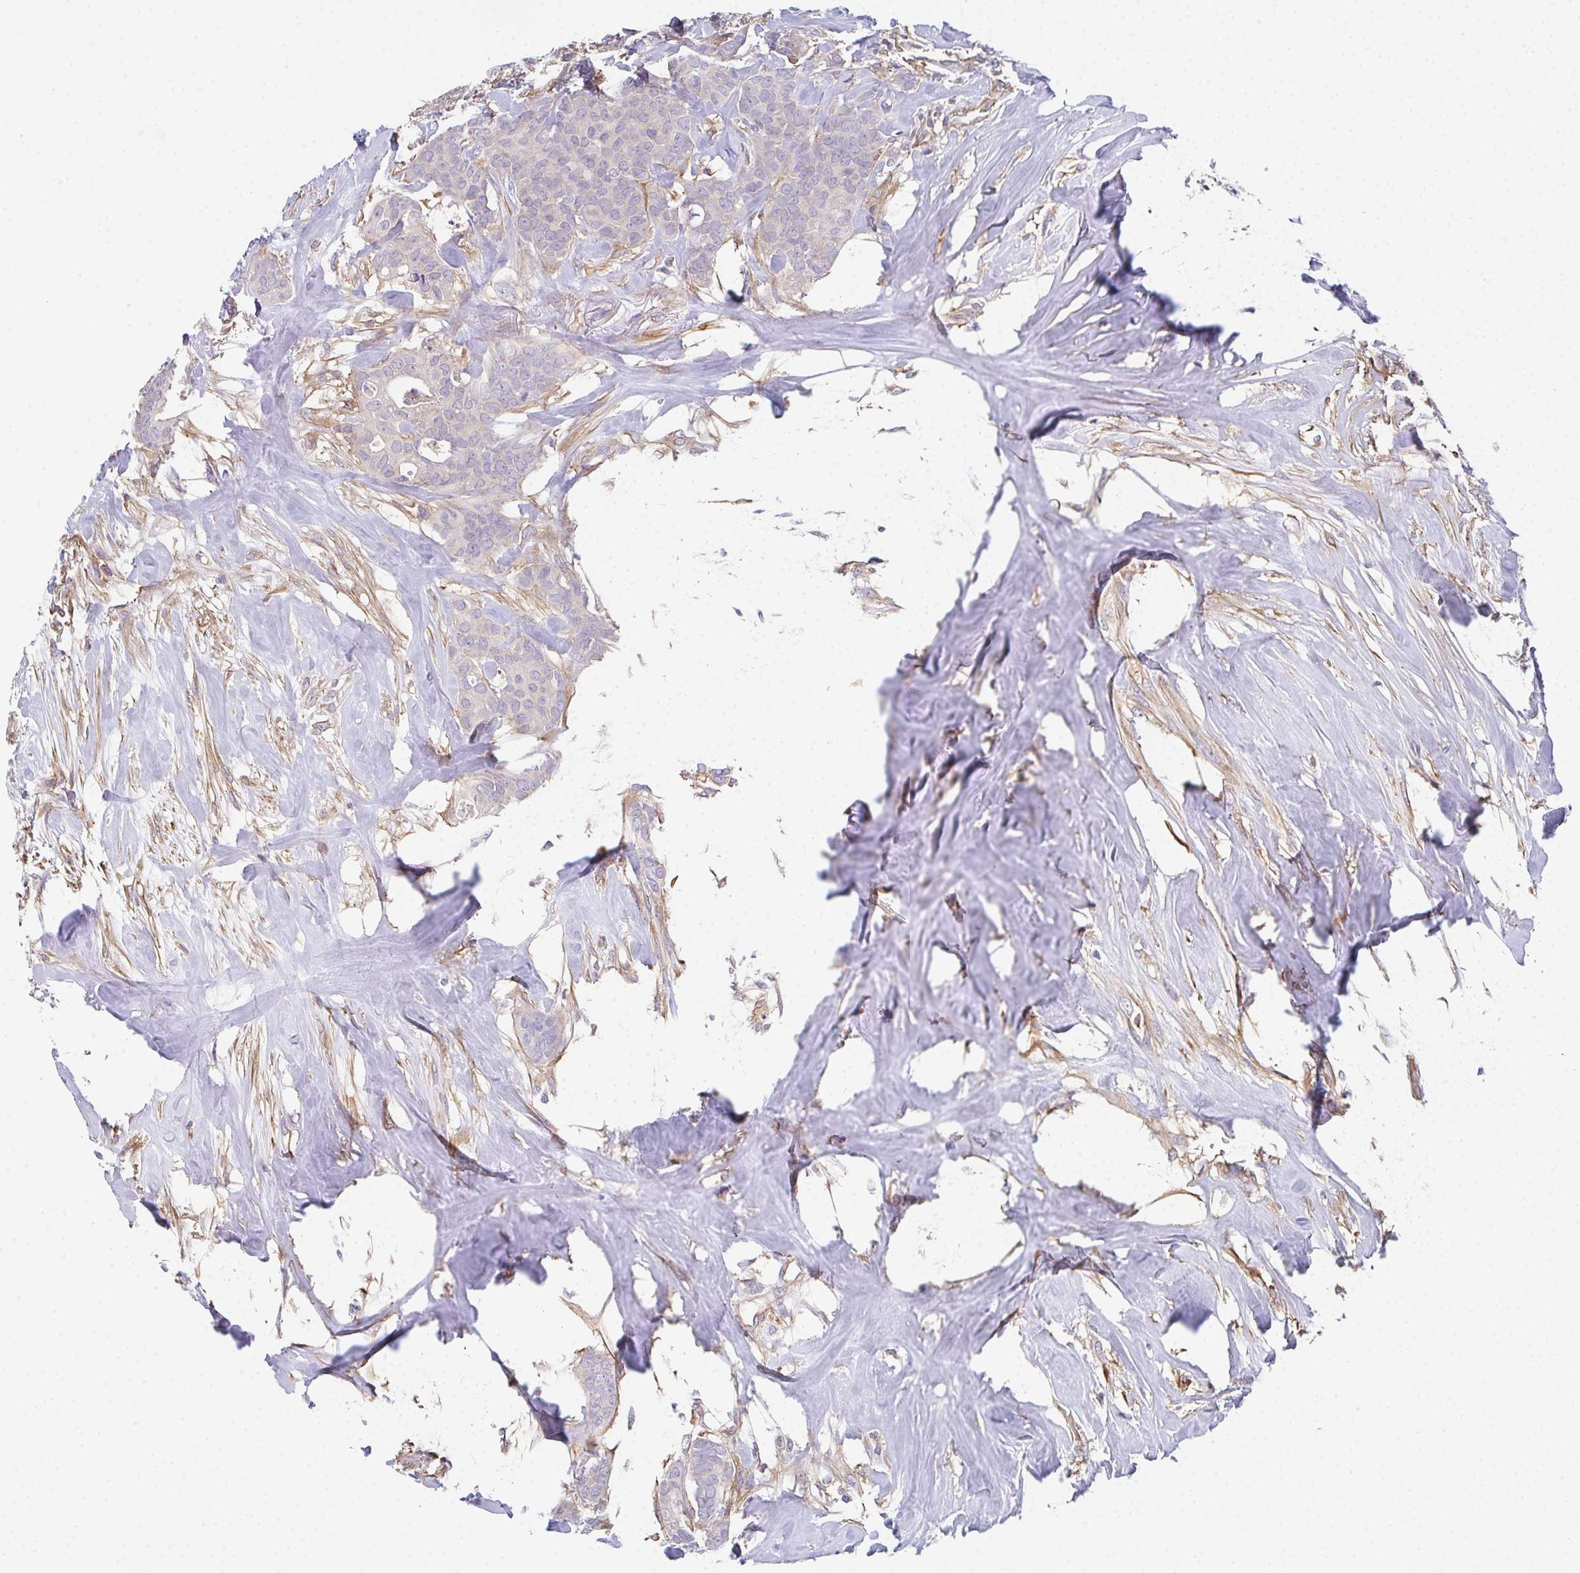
{"staining": {"intensity": "negative", "quantity": "none", "location": "none"}, "tissue": "breast cancer", "cell_type": "Tumor cells", "image_type": "cancer", "snomed": [{"axis": "morphology", "description": "Duct carcinoma"}, {"axis": "topography", "description": "Breast"}], "caption": "Infiltrating ductal carcinoma (breast) stained for a protein using immunohistochemistry demonstrates no positivity tumor cells.", "gene": "TMEM229A", "patient": {"sex": "female", "age": 84}}